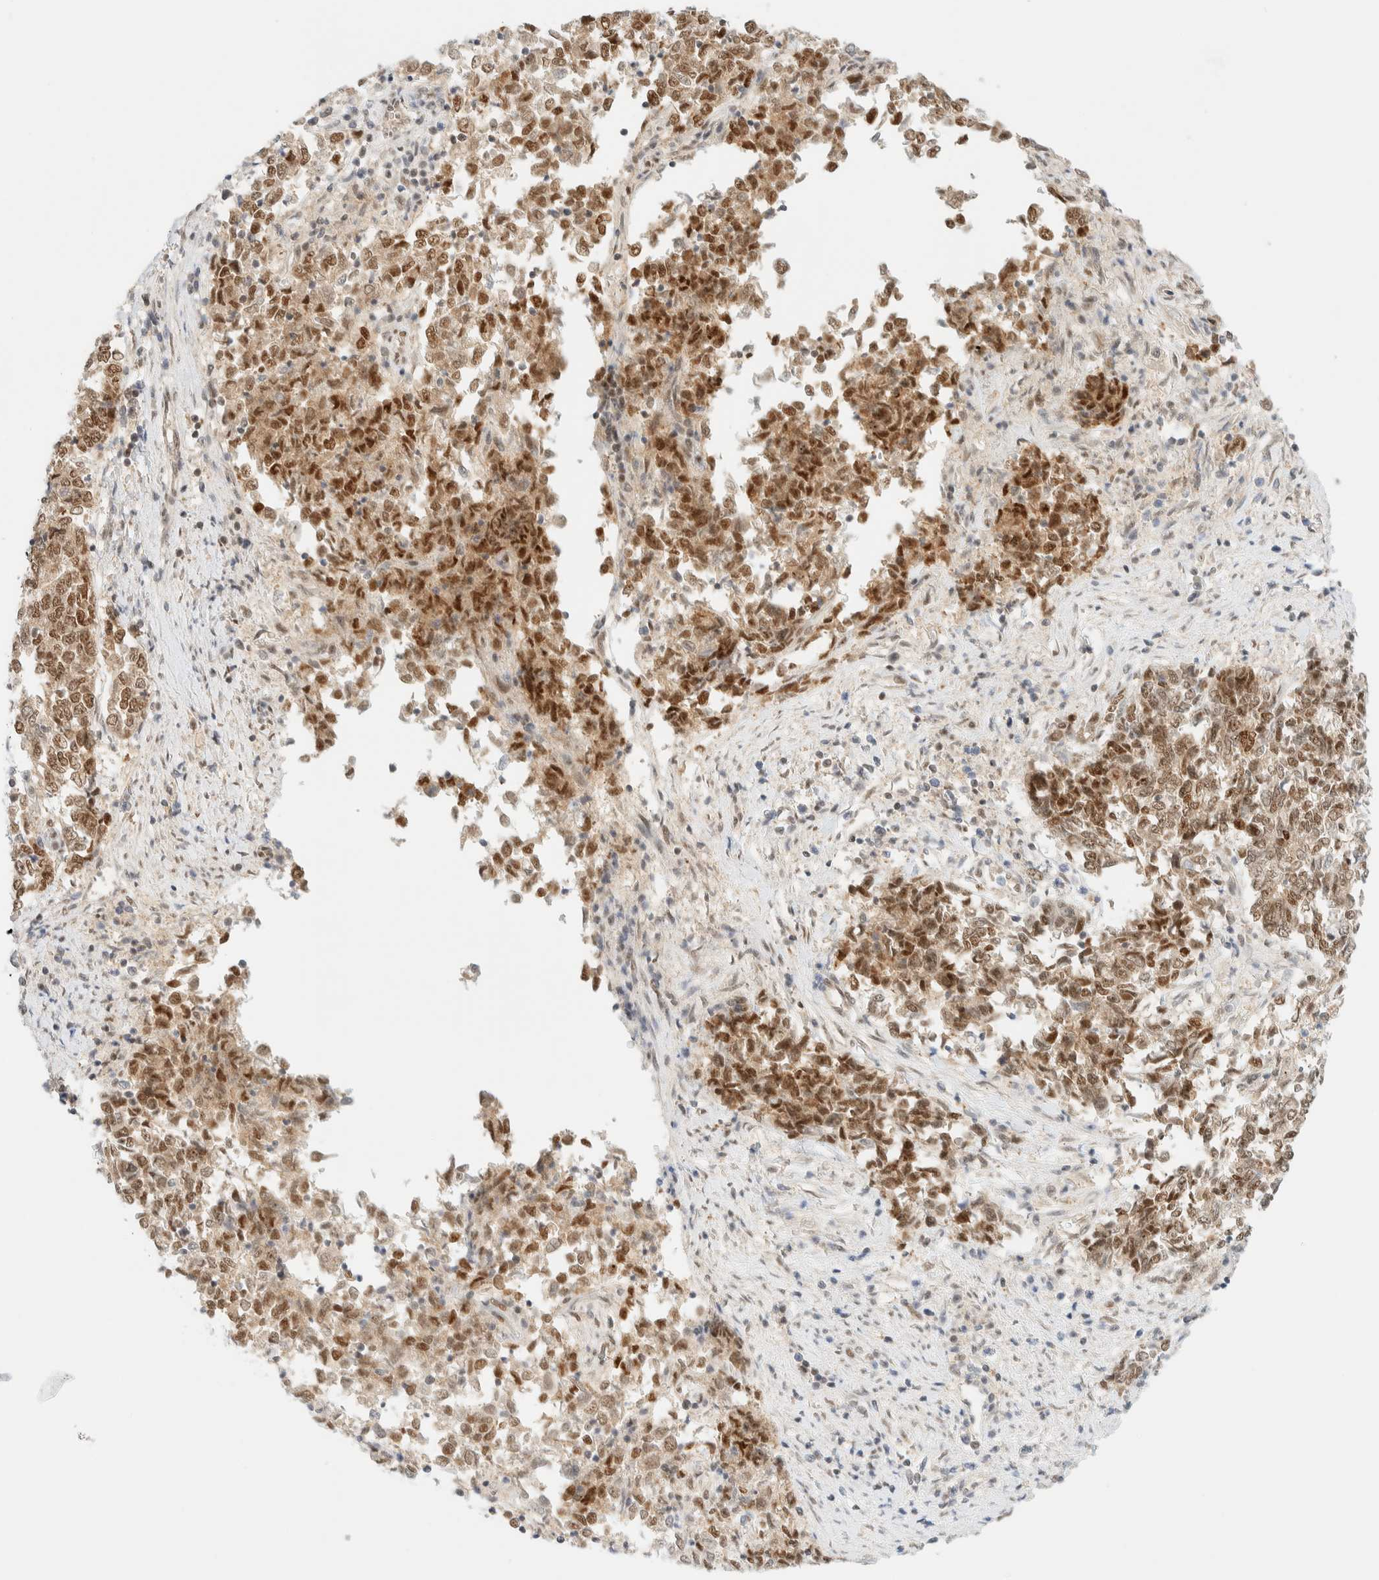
{"staining": {"intensity": "moderate", "quantity": ">75%", "location": "nuclear"}, "tissue": "endometrial cancer", "cell_type": "Tumor cells", "image_type": "cancer", "snomed": [{"axis": "morphology", "description": "Adenocarcinoma, NOS"}, {"axis": "topography", "description": "Endometrium"}], "caption": "Immunohistochemical staining of human endometrial cancer (adenocarcinoma) shows moderate nuclear protein expression in approximately >75% of tumor cells. (IHC, brightfield microscopy, high magnification).", "gene": "PYGO2", "patient": {"sex": "female", "age": 80}}